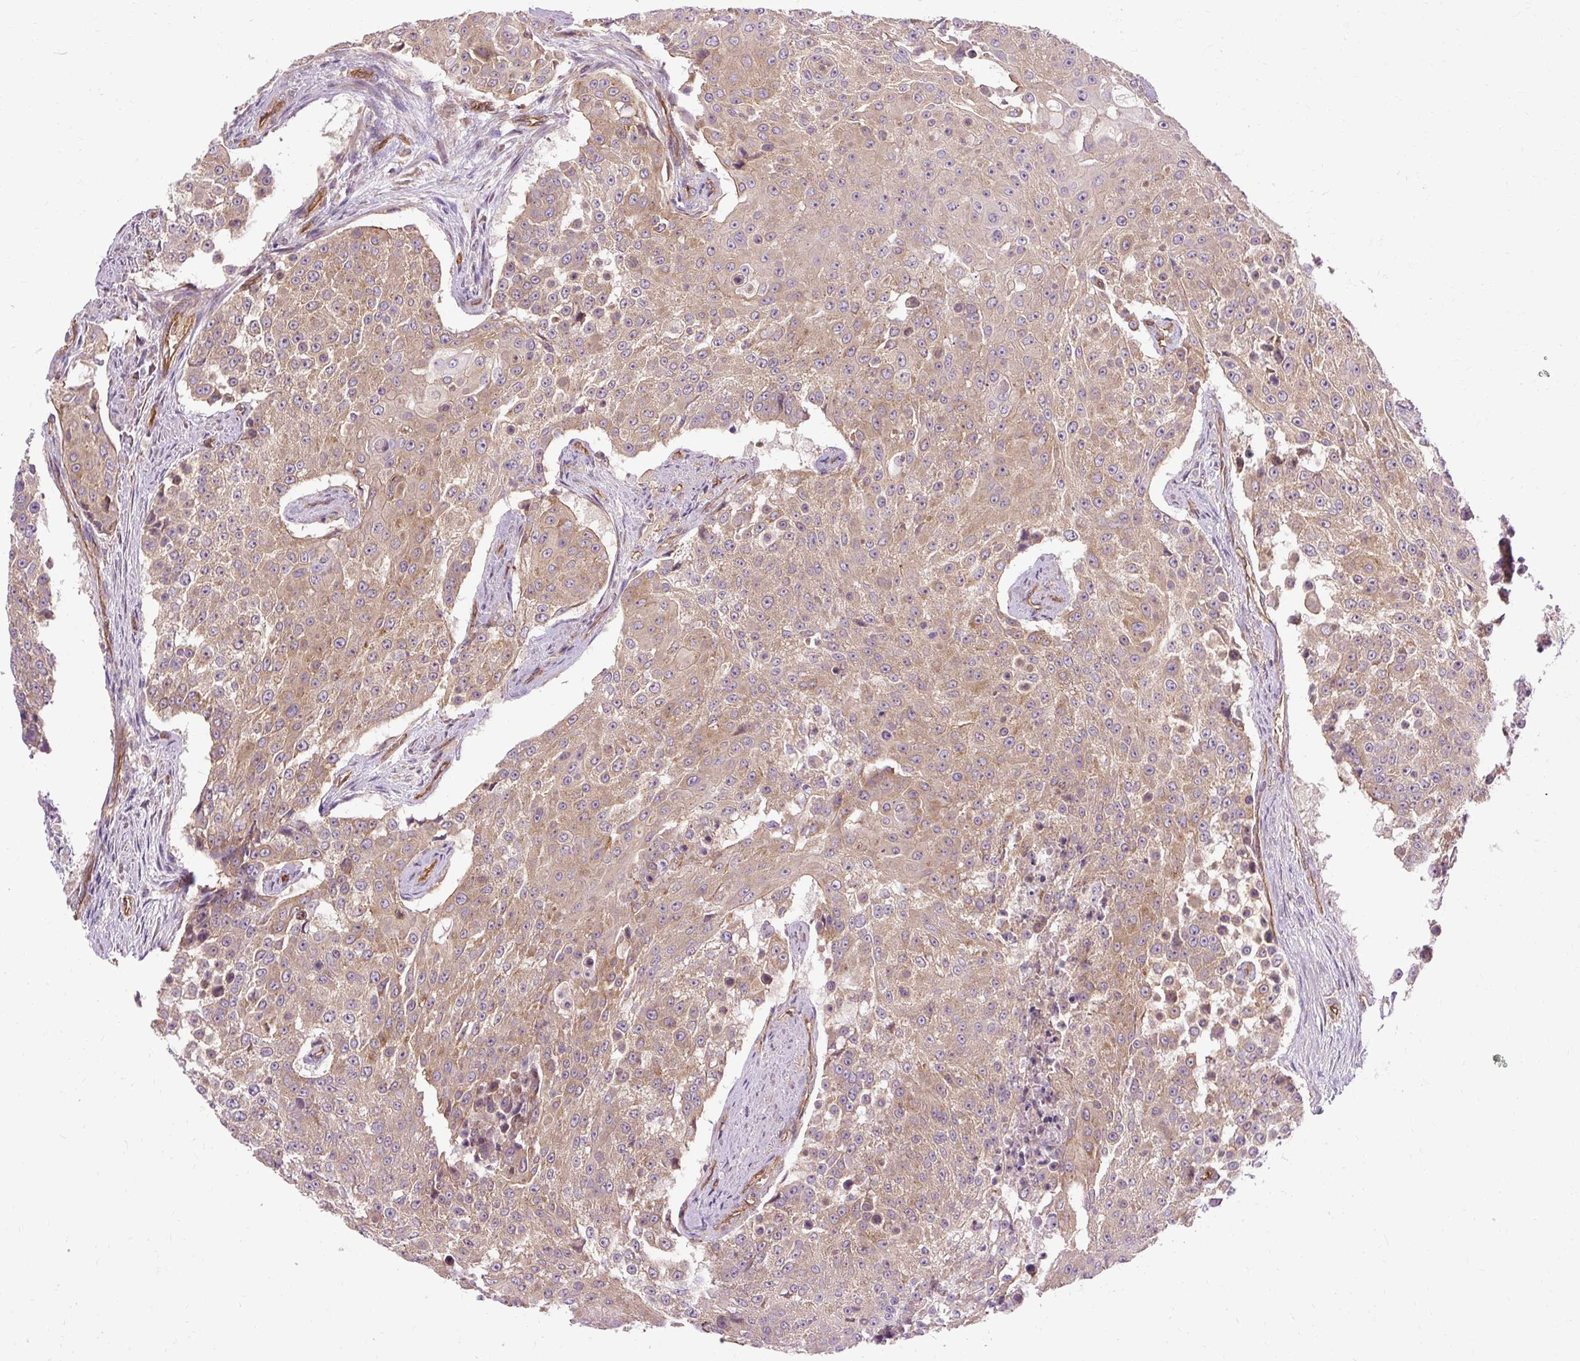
{"staining": {"intensity": "moderate", "quantity": "25%-75%", "location": "cytoplasmic/membranous"}, "tissue": "urothelial cancer", "cell_type": "Tumor cells", "image_type": "cancer", "snomed": [{"axis": "morphology", "description": "Urothelial carcinoma, High grade"}, {"axis": "topography", "description": "Urinary bladder"}], "caption": "High-grade urothelial carcinoma tissue shows moderate cytoplasmic/membranous positivity in about 25%-75% of tumor cells, visualized by immunohistochemistry.", "gene": "CCDC93", "patient": {"sex": "female", "age": 63}}